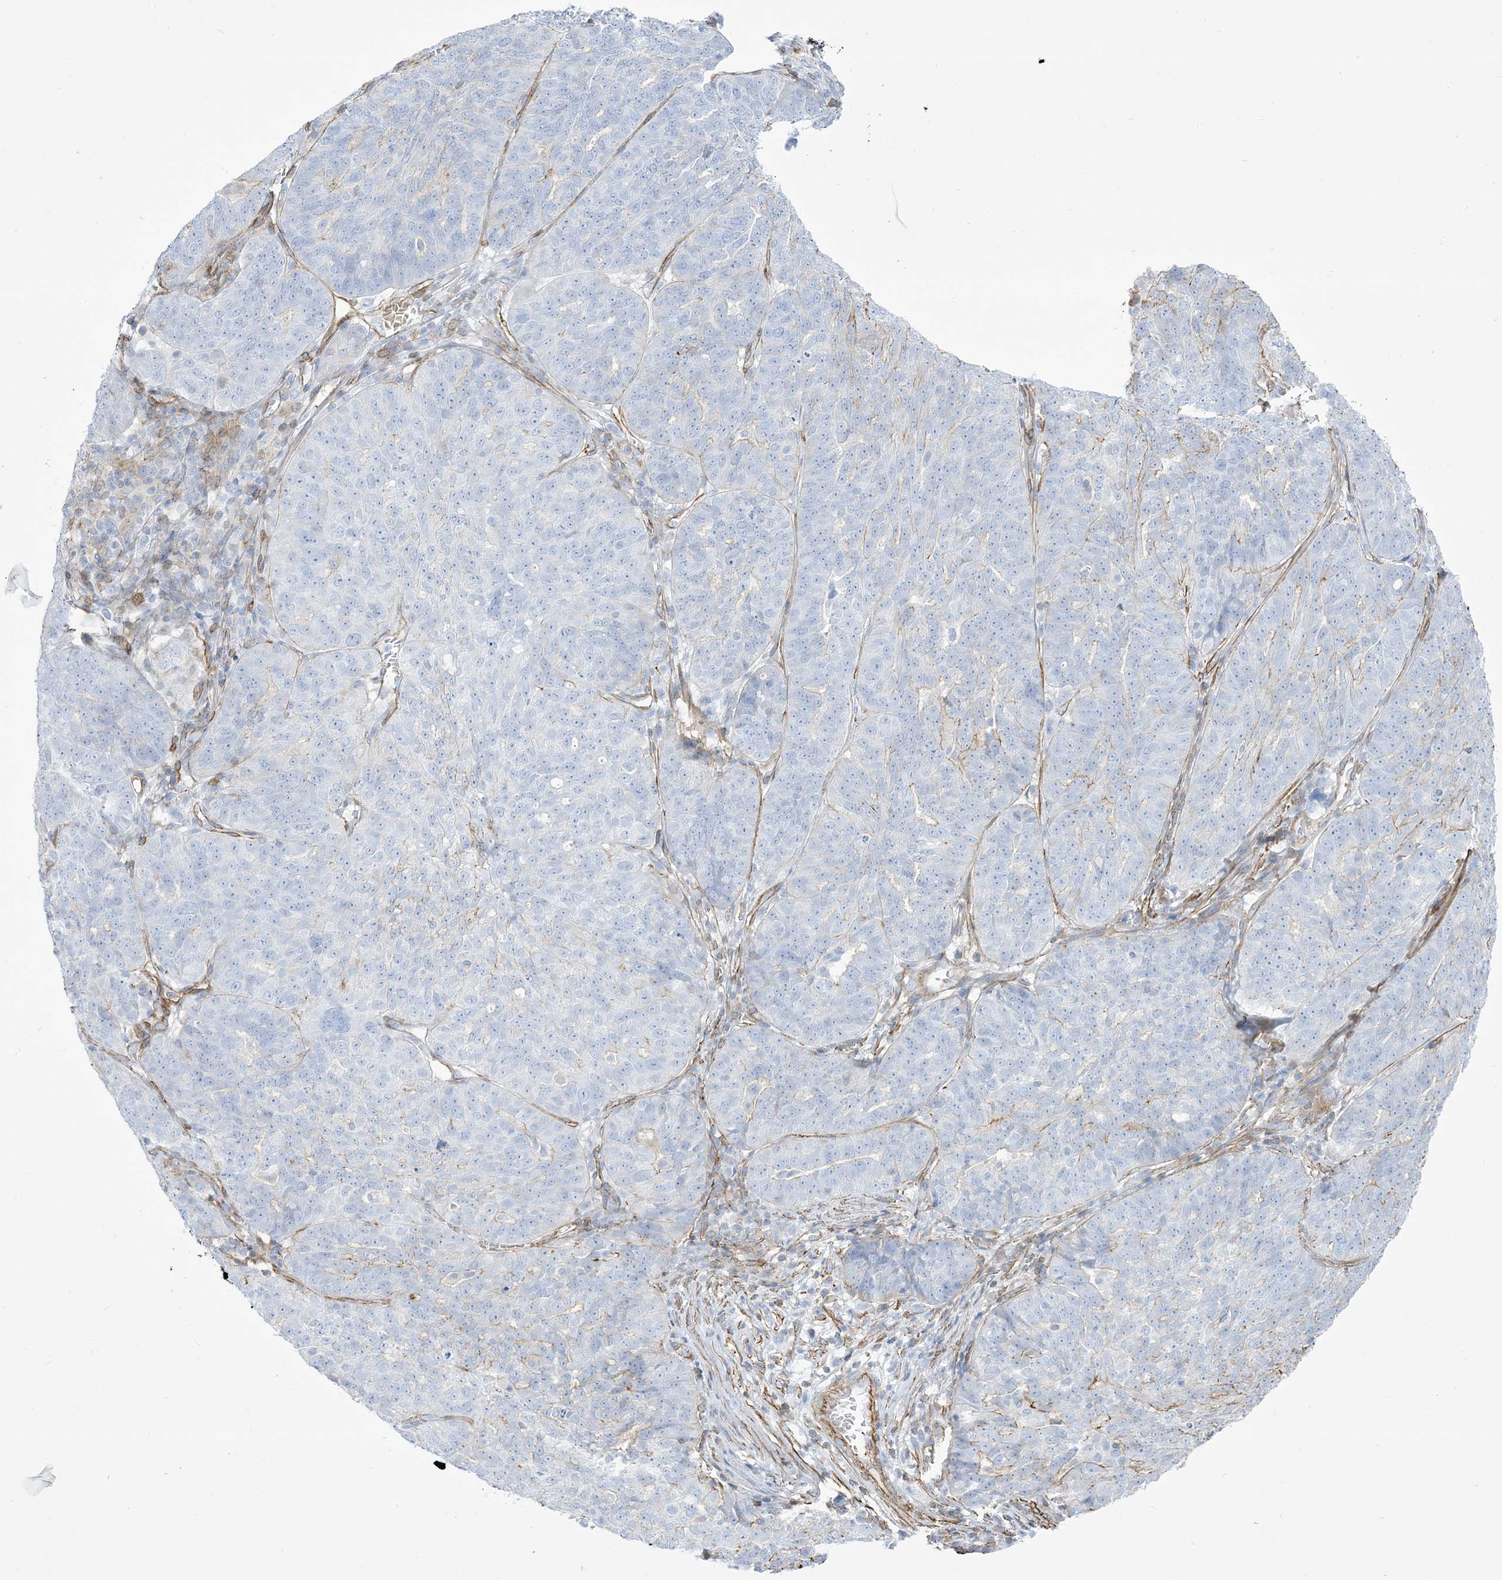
{"staining": {"intensity": "negative", "quantity": "none", "location": "none"}, "tissue": "ovarian cancer", "cell_type": "Tumor cells", "image_type": "cancer", "snomed": [{"axis": "morphology", "description": "Cystadenocarcinoma, serous, NOS"}, {"axis": "topography", "description": "Ovary"}], "caption": "This histopathology image is of ovarian cancer stained with immunohistochemistry to label a protein in brown with the nuclei are counter-stained blue. There is no staining in tumor cells.", "gene": "B3GNT7", "patient": {"sex": "female", "age": 59}}